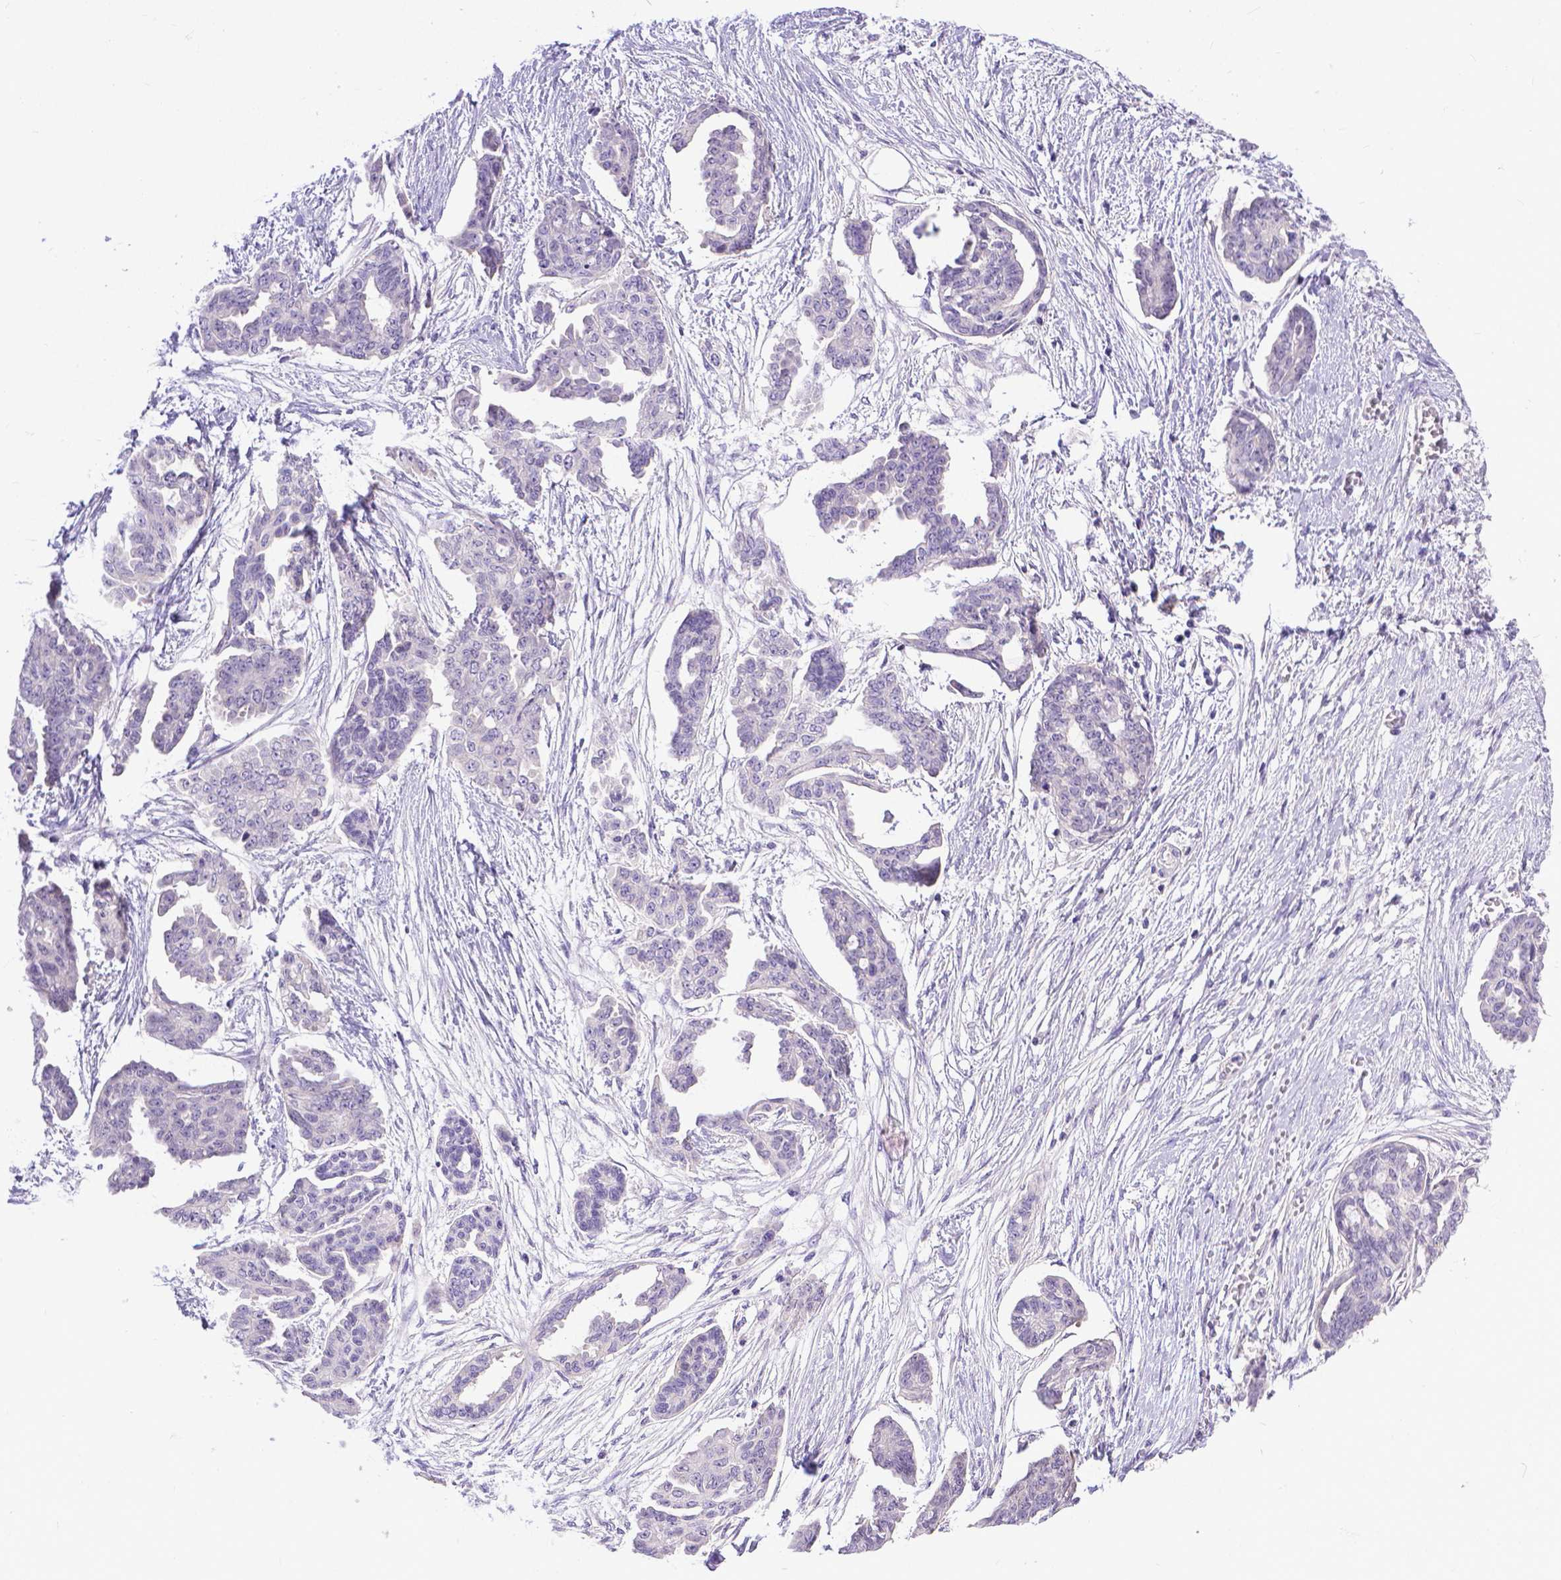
{"staining": {"intensity": "negative", "quantity": "none", "location": "none"}, "tissue": "ovarian cancer", "cell_type": "Tumor cells", "image_type": "cancer", "snomed": [{"axis": "morphology", "description": "Cystadenocarcinoma, serous, NOS"}, {"axis": "topography", "description": "Ovary"}], "caption": "IHC of human serous cystadenocarcinoma (ovarian) shows no positivity in tumor cells.", "gene": "TTLL6", "patient": {"sex": "female", "age": 71}}